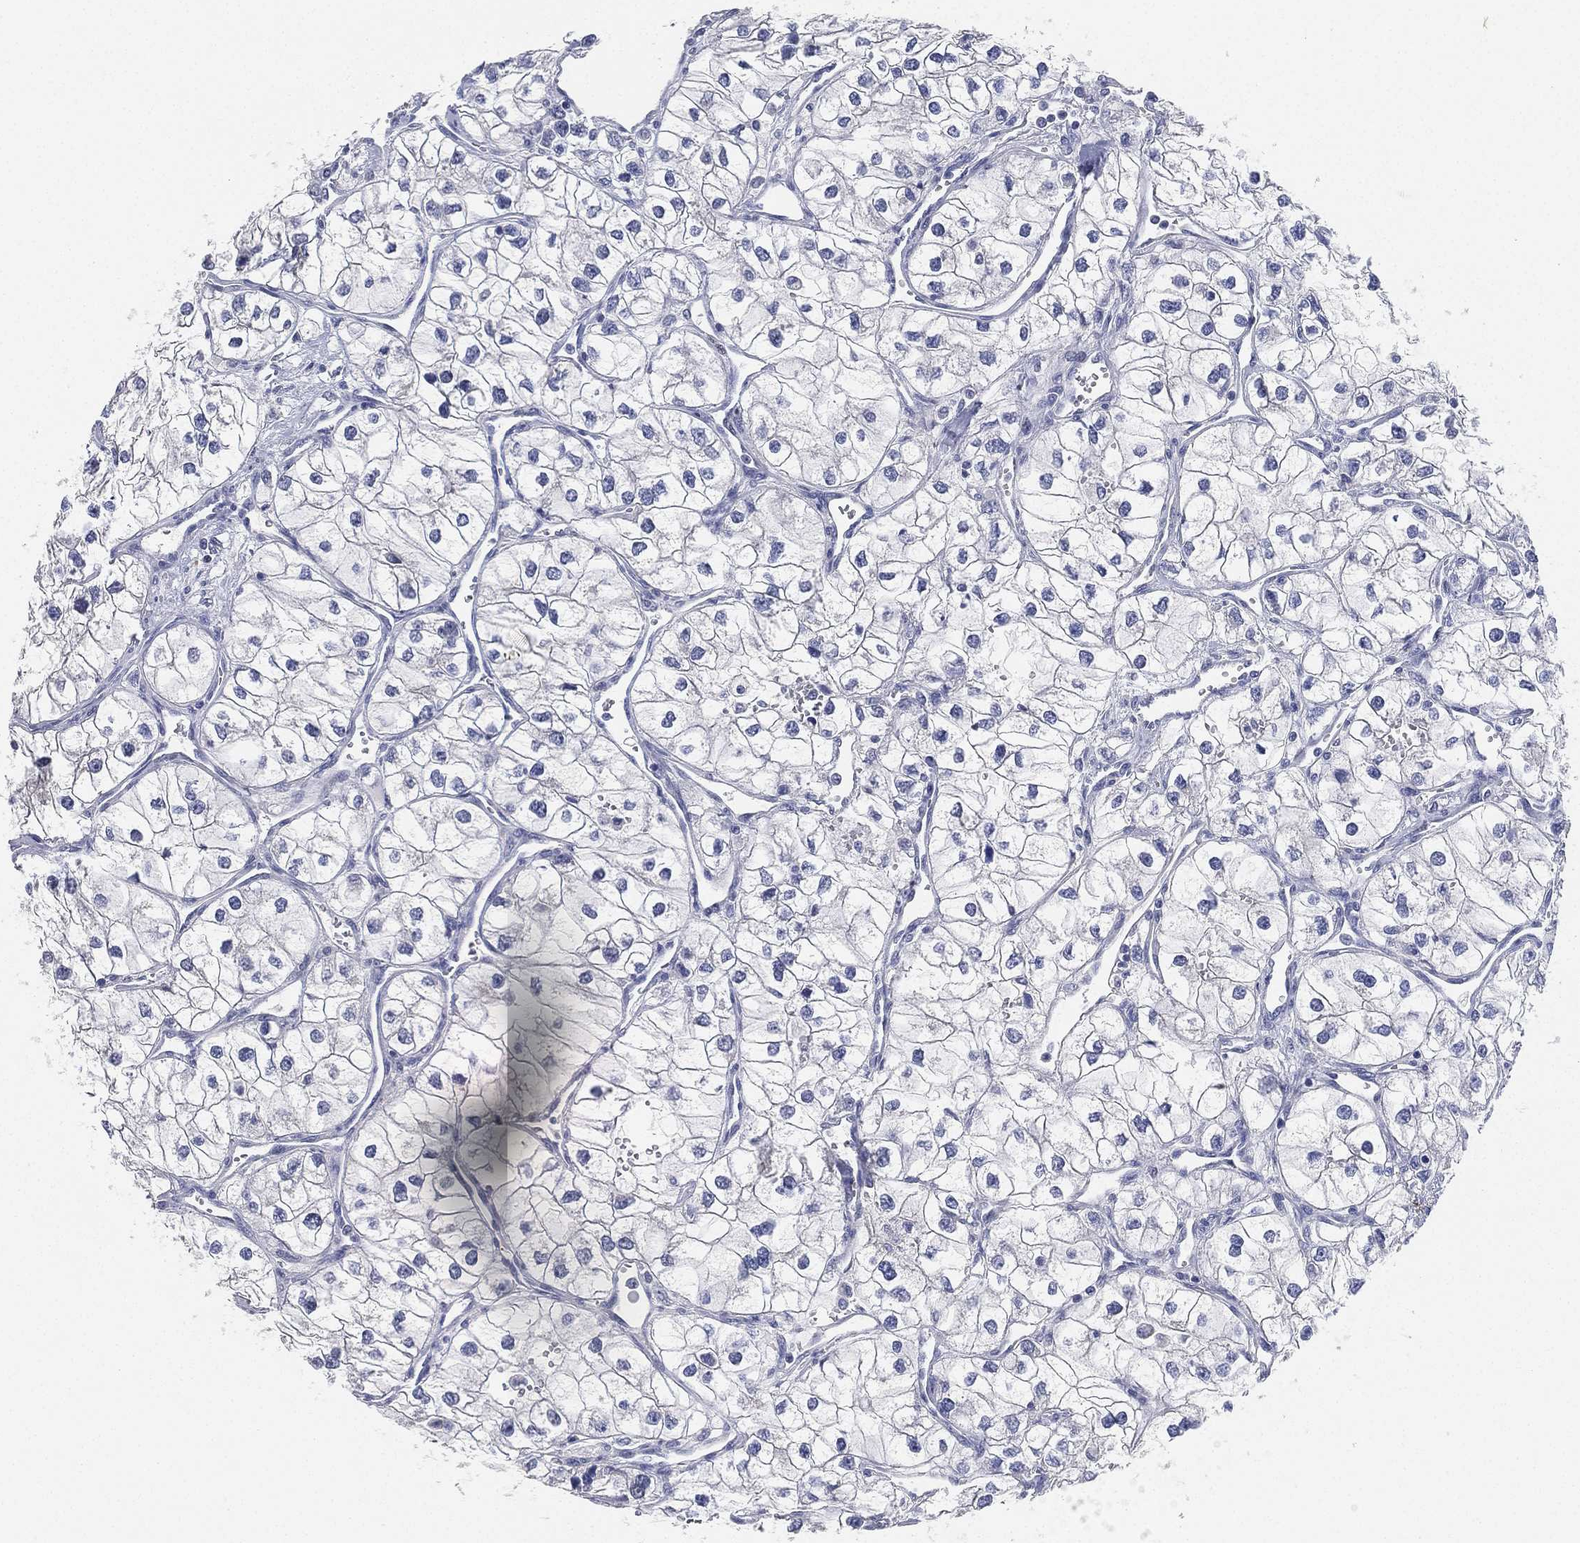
{"staining": {"intensity": "negative", "quantity": "none", "location": "none"}, "tissue": "renal cancer", "cell_type": "Tumor cells", "image_type": "cancer", "snomed": [{"axis": "morphology", "description": "Adenocarcinoma, NOS"}, {"axis": "topography", "description": "Kidney"}], "caption": "Tumor cells are negative for protein expression in human renal cancer.", "gene": "FAM187B", "patient": {"sex": "male", "age": 59}}